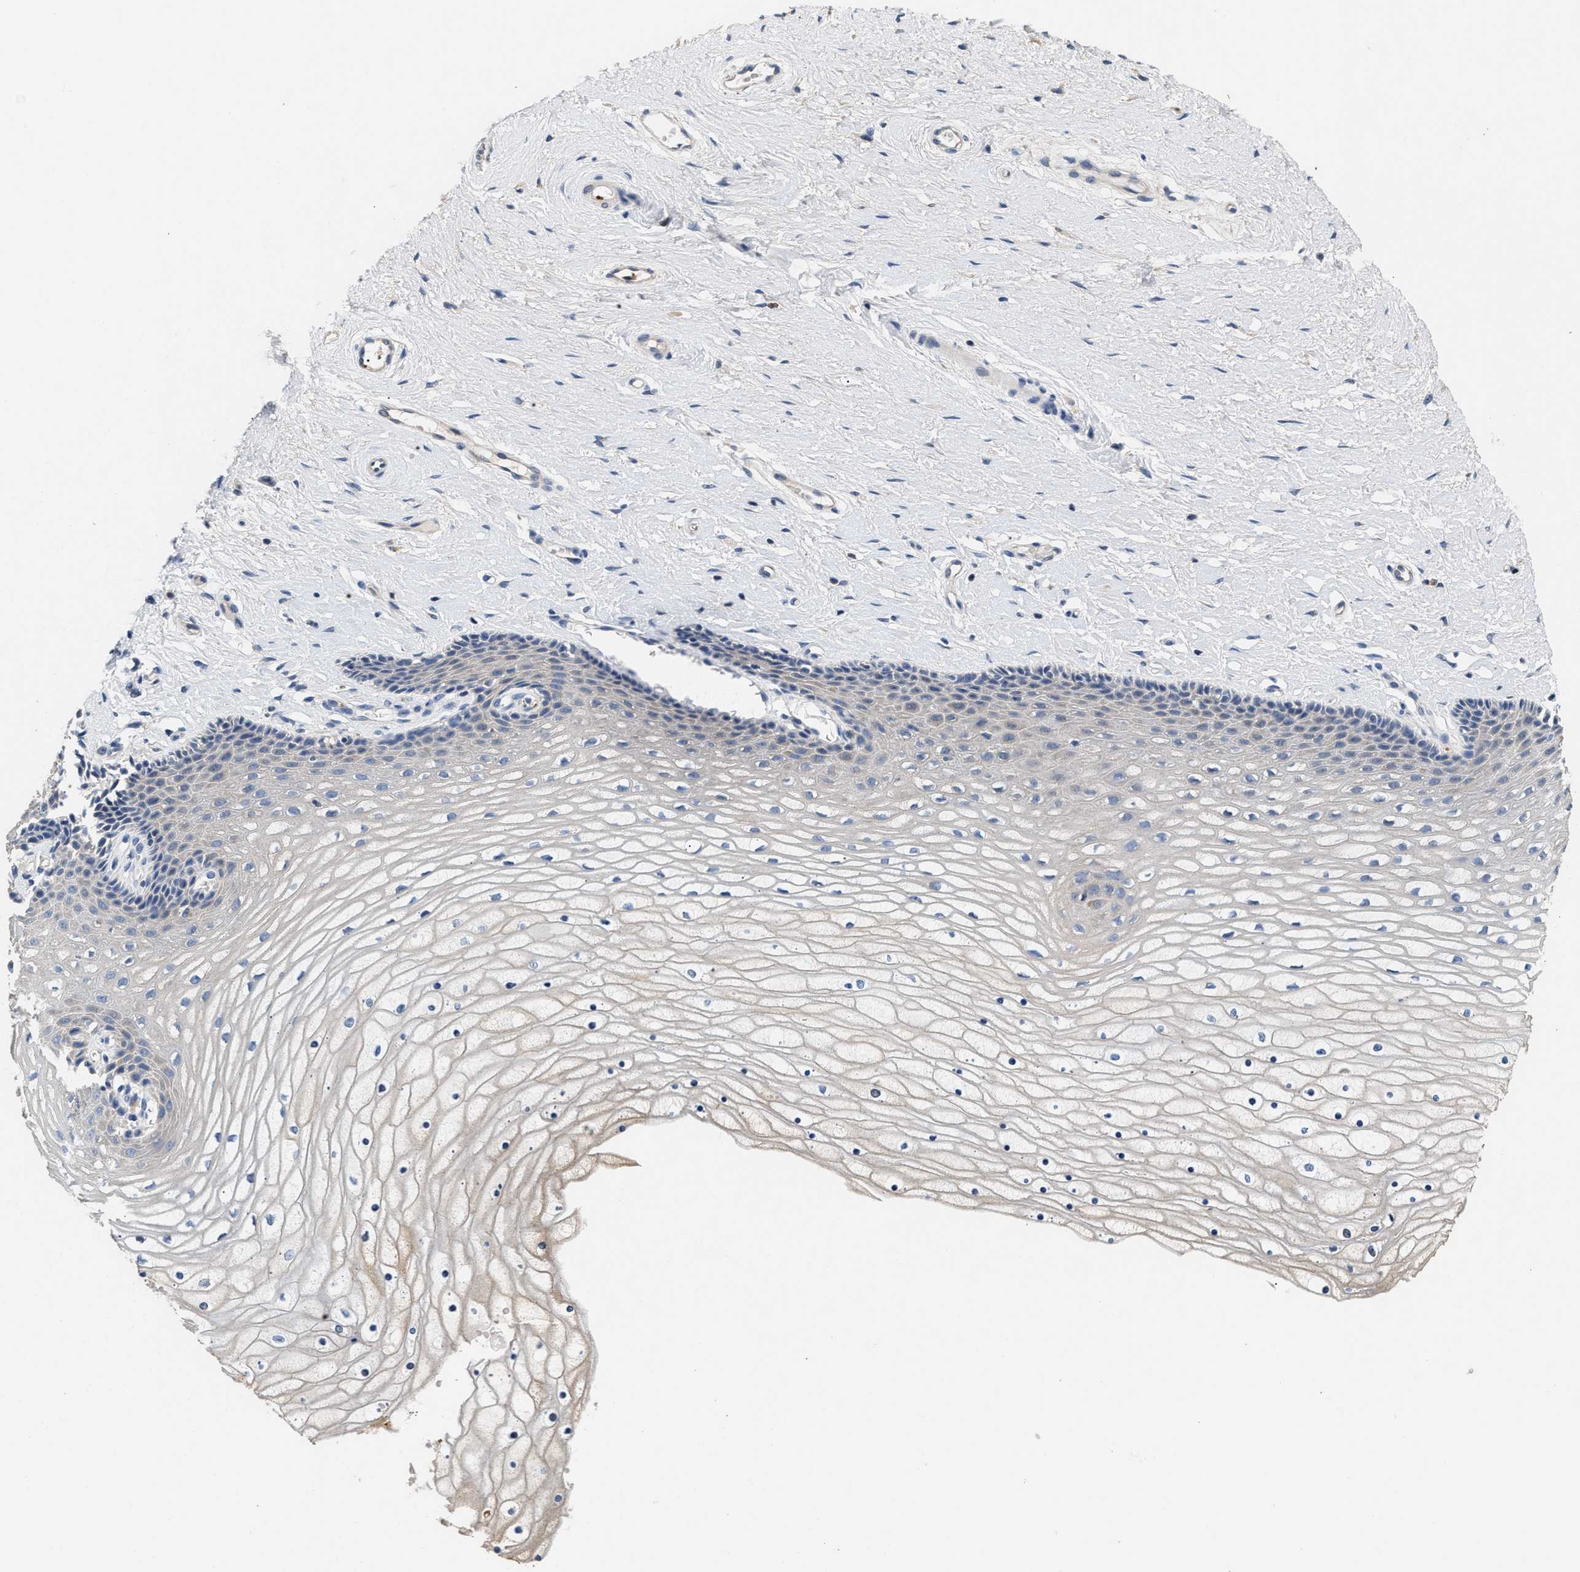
{"staining": {"intensity": "negative", "quantity": "none", "location": "none"}, "tissue": "cervix", "cell_type": "Glandular cells", "image_type": "normal", "snomed": [{"axis": "morphology", "description": "Normal tissue, NOS"}, {"axis": "topography", "description": "Cervix"}], "caption": "A high-resolution histopathology image shows IHC staining of normal cervix, which displays no significant expression in glandular cells.", "gene": "CCDC171", "patient": {"sex": "female", "age": 39}}